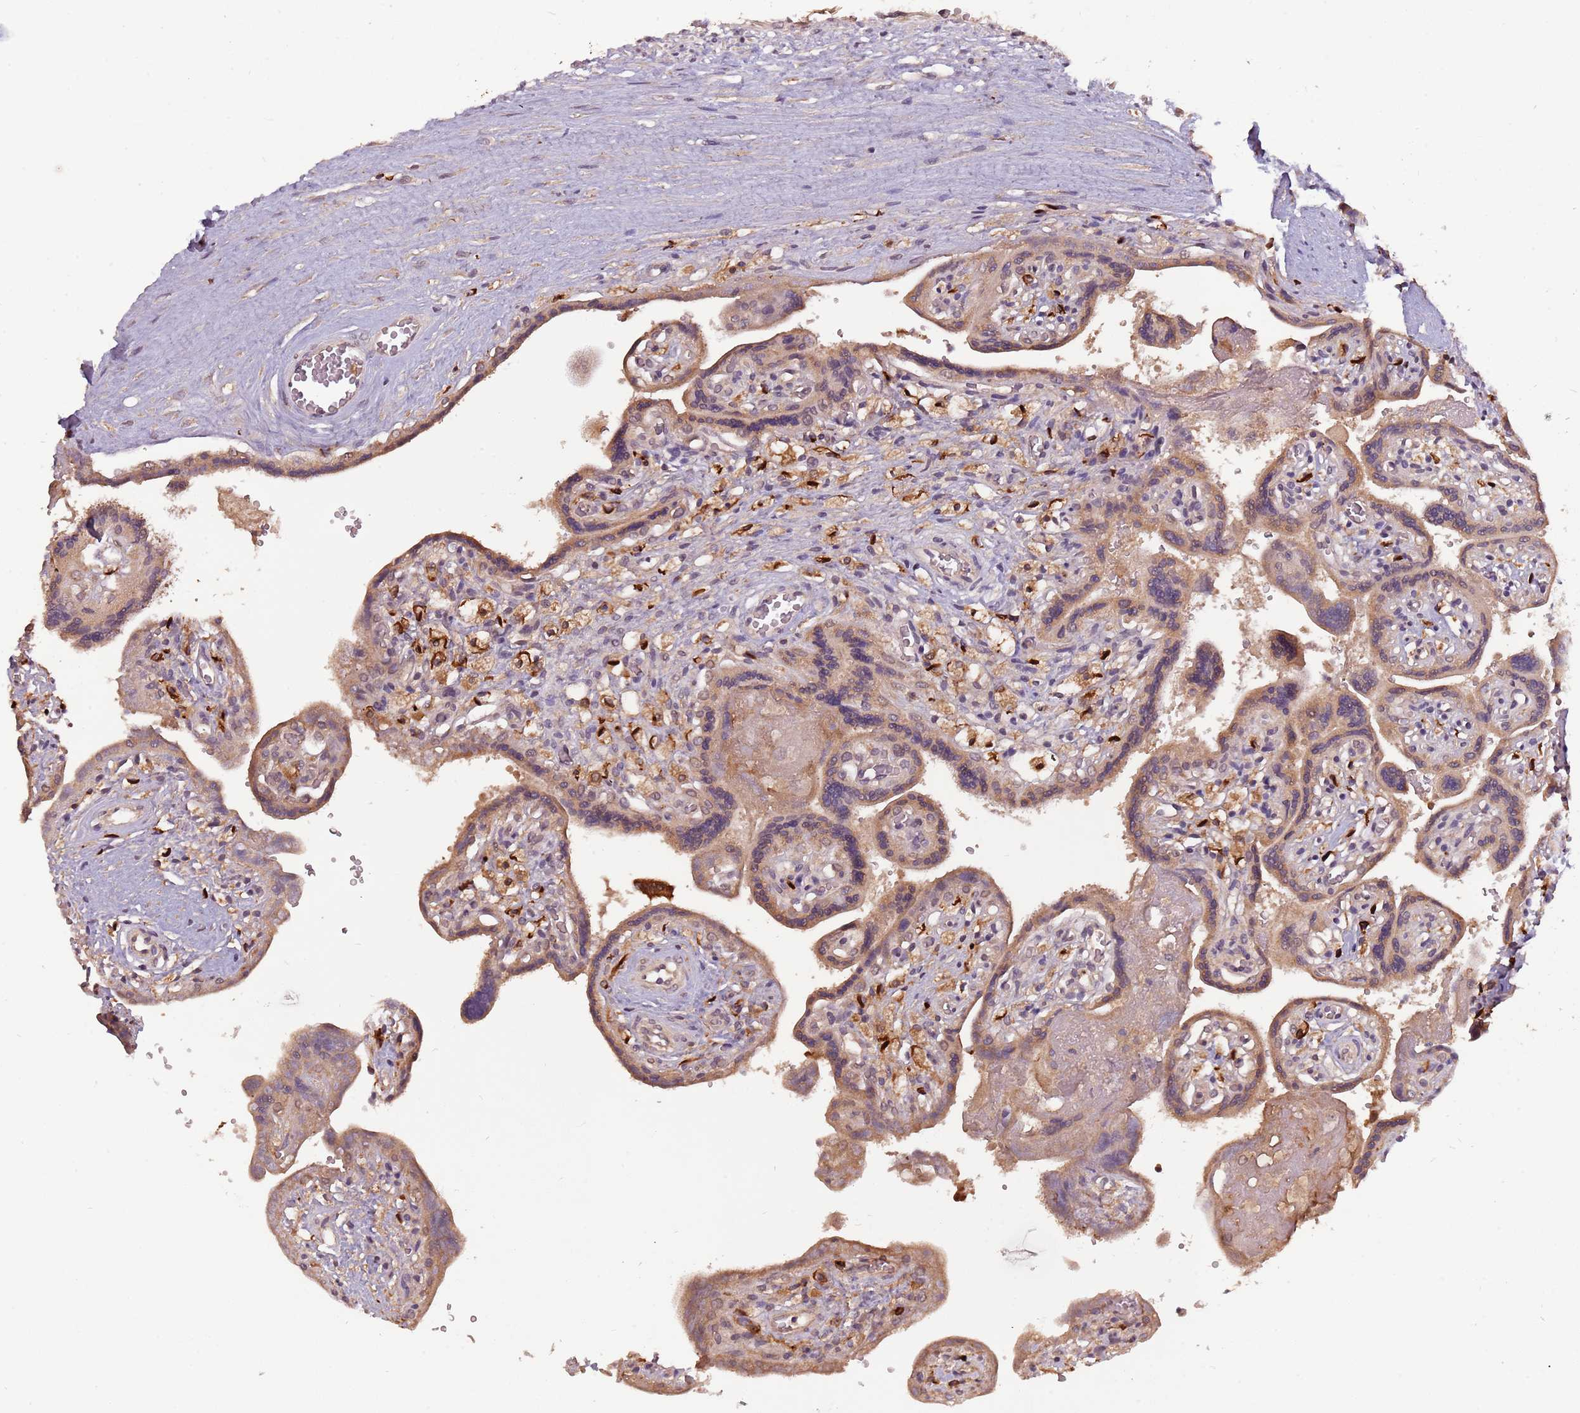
{"staining": {"intensity": "moderate", "quantity": ">75%", "location": "cytoplasmic/membranous"}, "tissue": "placenta", "cell_type": "Trophoblastic cells", "image_type": "normal", "snomed": [{"axis": "morphology", "description": "Normal tissue, NOS"}, {"axis": "topography", "description": "Placenta"}], "caption": "Immunohistochemical staining of unremarkable placenta exhibits moderate cytoplasmic/membranous protein staining in about >75% of trophoblastic cells. (Brightfield microscopy of DAB IHC at high magnification).", "gene": "USP32", "patient": {"sex": "female", "age": 37}}